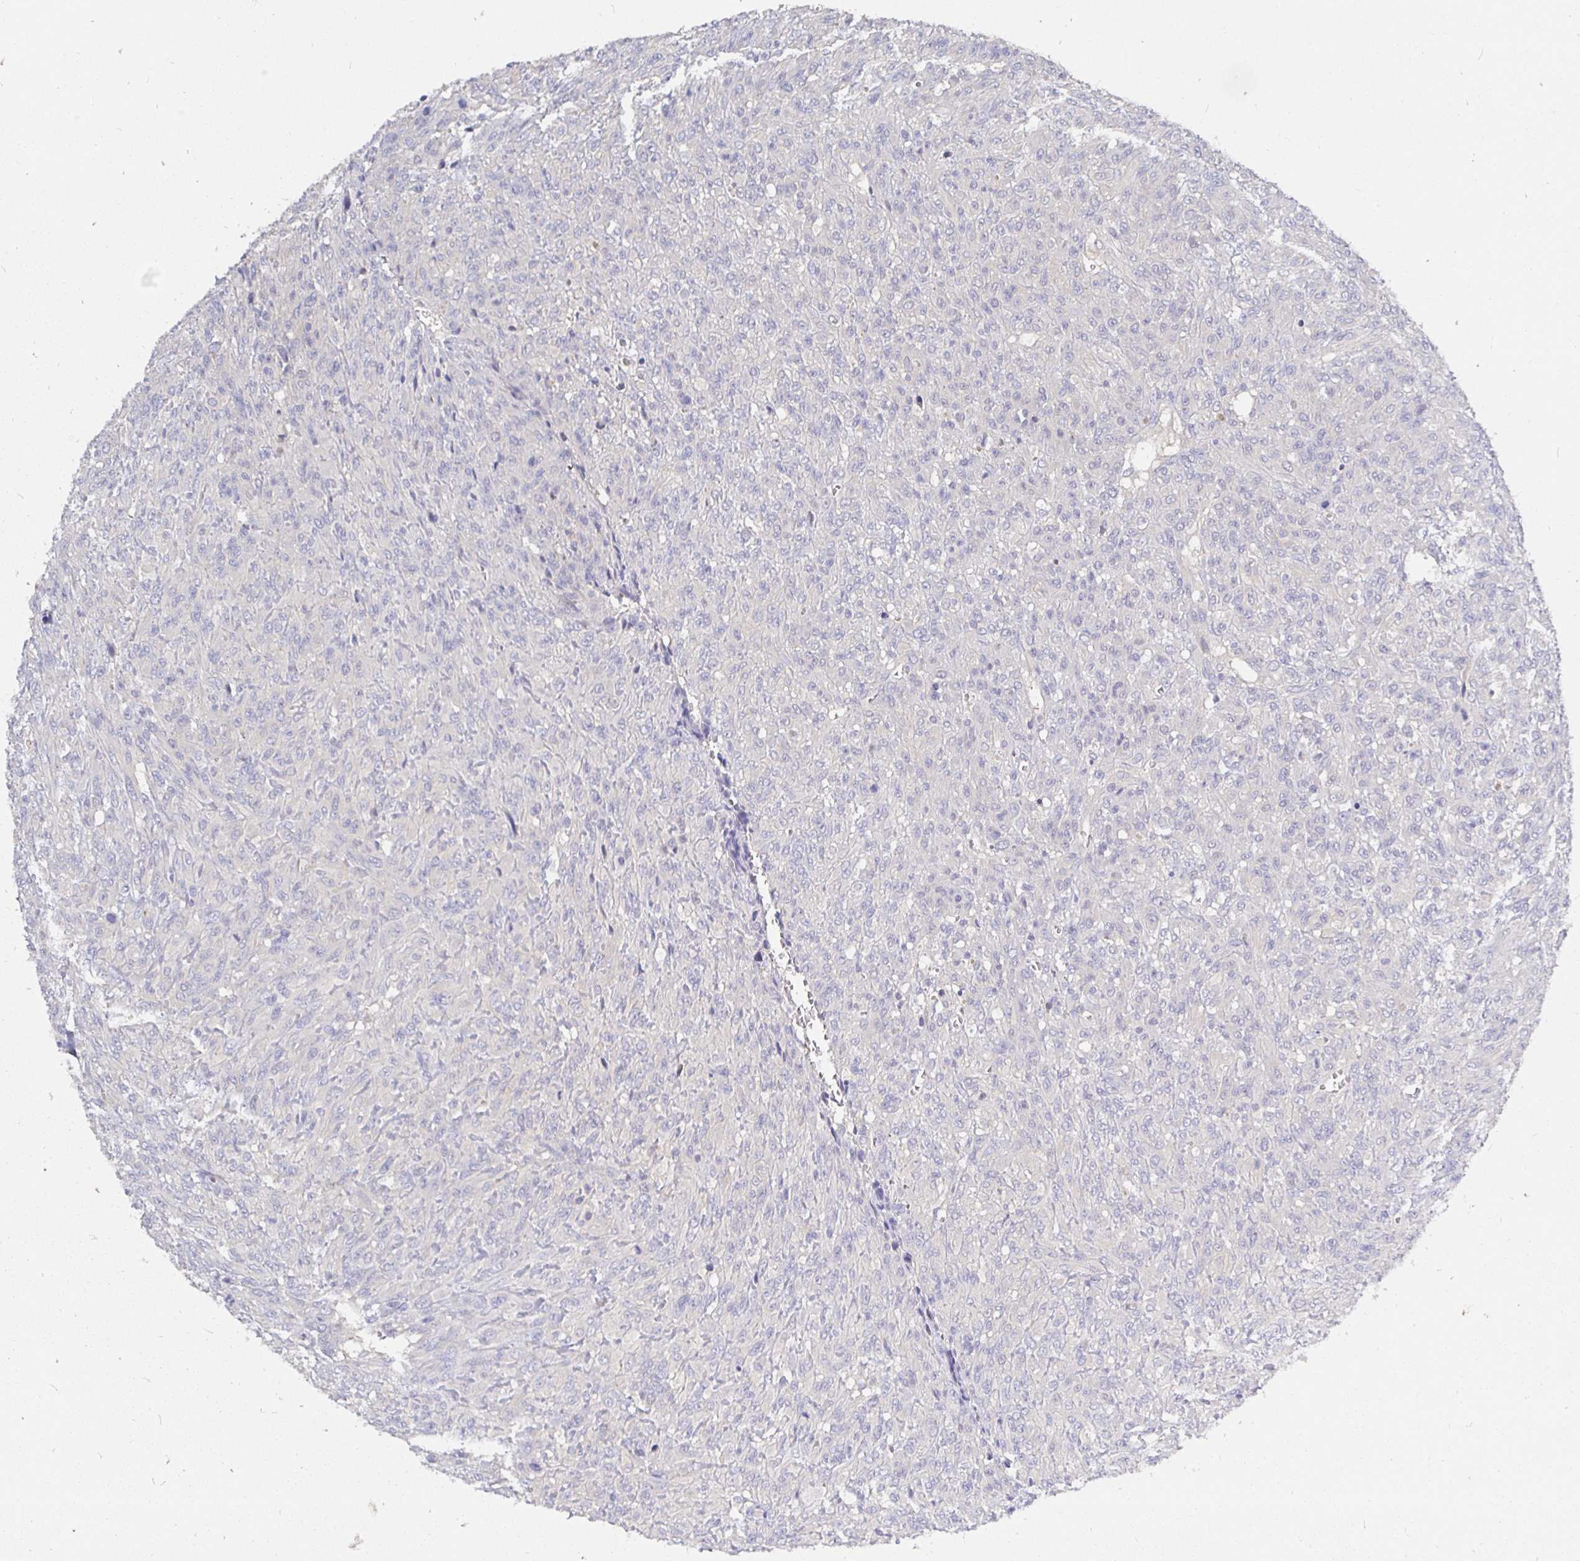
{"staining": {"intensity": "negative", "quantity": "none", "location": "none"}, "tissue": "renal cancer", "cell_type": "Tumor cells", "image_type": "cancer", "snomed": [{"axis": "morphology", "description": "Adenocarcinoma, NOS"}, {"axis": "topography", "description": "Kidney"}], "caption": "Immunohistochemistry photomicrograph of neoplastic tissue: human adenocarcinoma (renal) stained with DAB (3,3'-diaminobenzidine) shows no significant protein staining in tumor cells.", "gene": "KIF21A", "patient": {"sex": "male", "age": 58}}